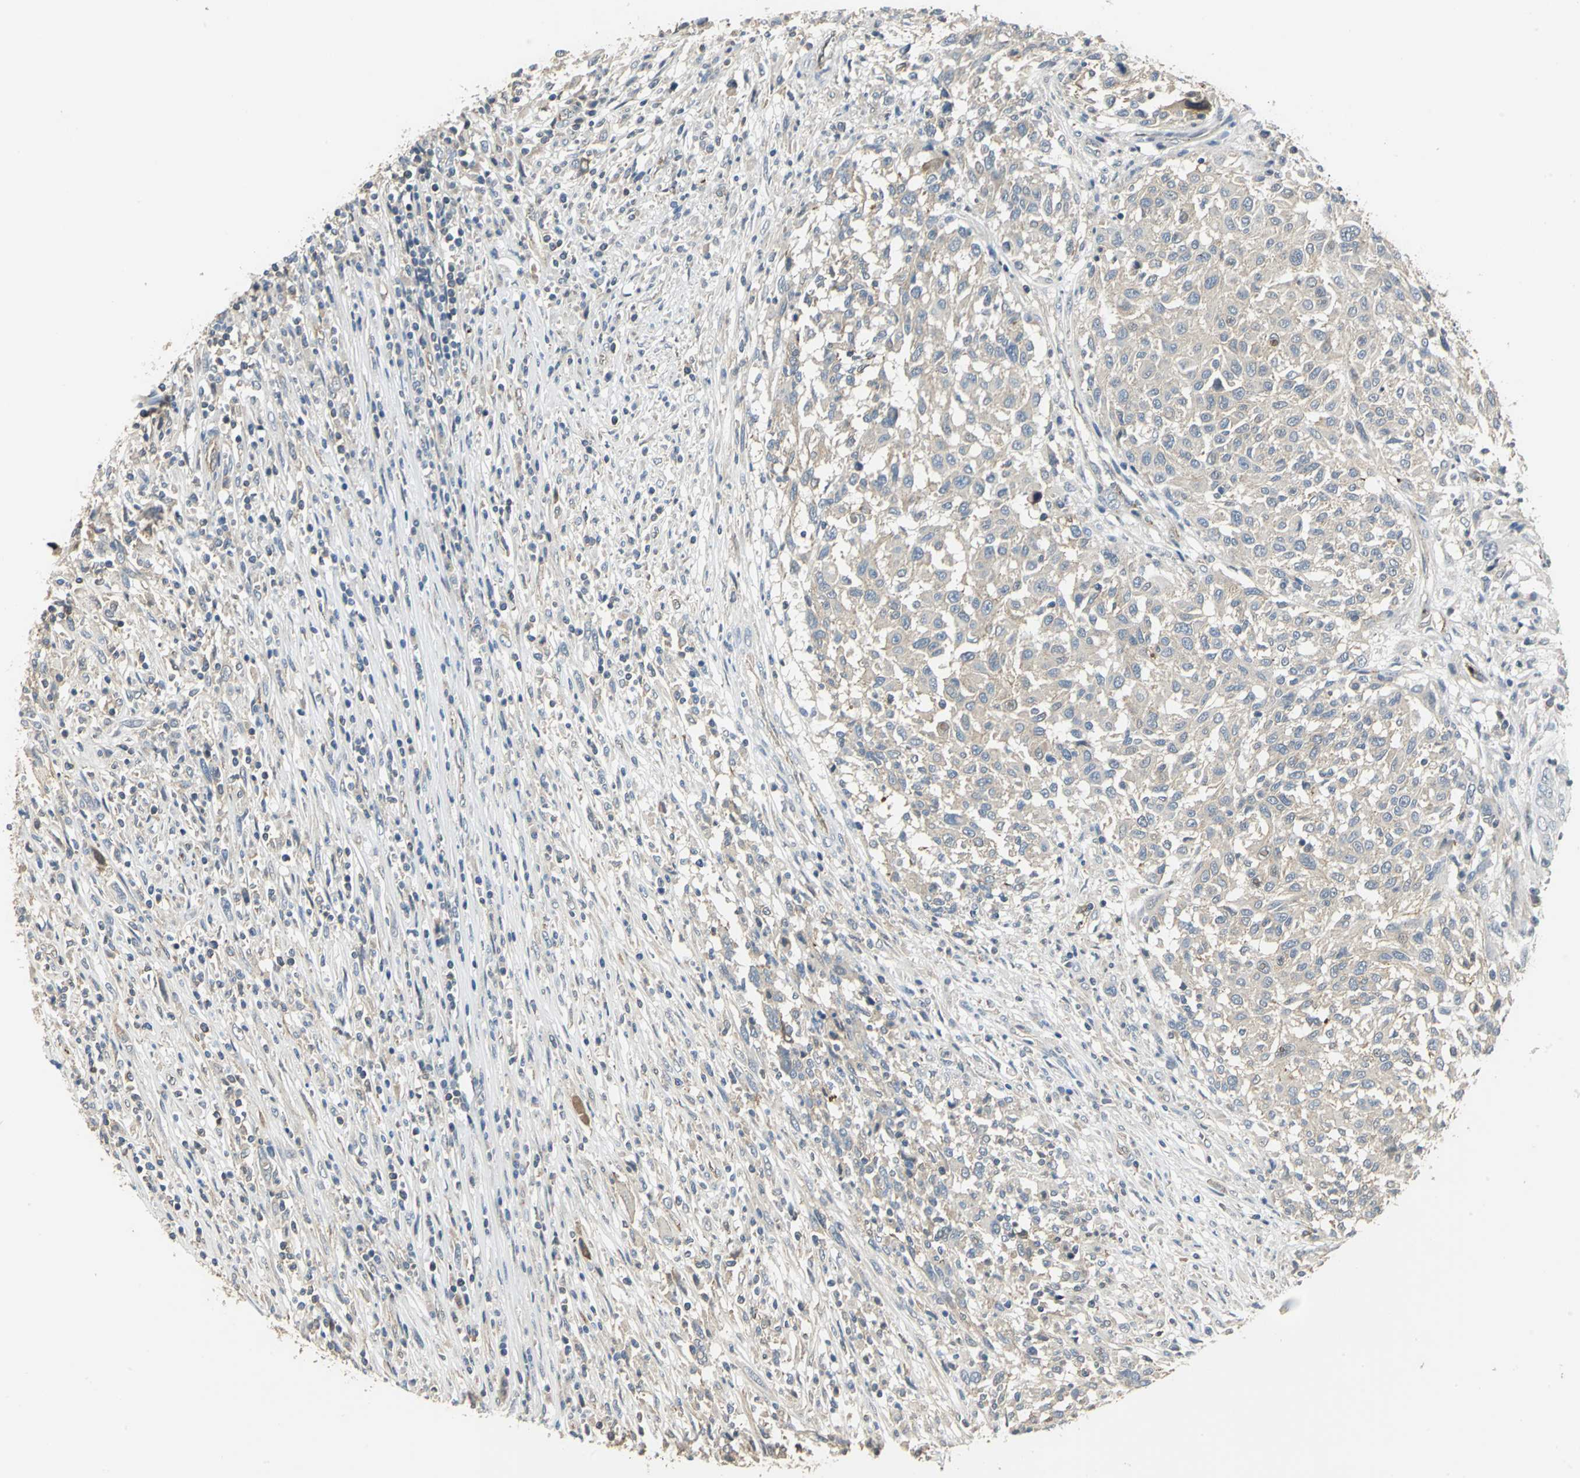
{"staining": {"intensity": "weak", "quantity": "25%-75%", "location": "cytoplasmic/membranous"}, "tissue": "melanoma", "cell_type": "Tumor cells", "image_type": "cancer", "snomed": [{"axis": "morphology", "description": "Malignant melanoma, Metastatic site"}, {"axis": "topography", "description": "Lymph node"}], "caption": "IHC photomicrograph of neoplastic tissue: human melanoma stained using immunohistochemistry (IHC) displays low levels of weak protein expression localized specifically in the cytoplasmic/membranous of tumor cells, appearing as a cytoplasmic/membranous brown color.", "gene": "RAPGEF1", "patient": {"sex": "male", "age": 61}}